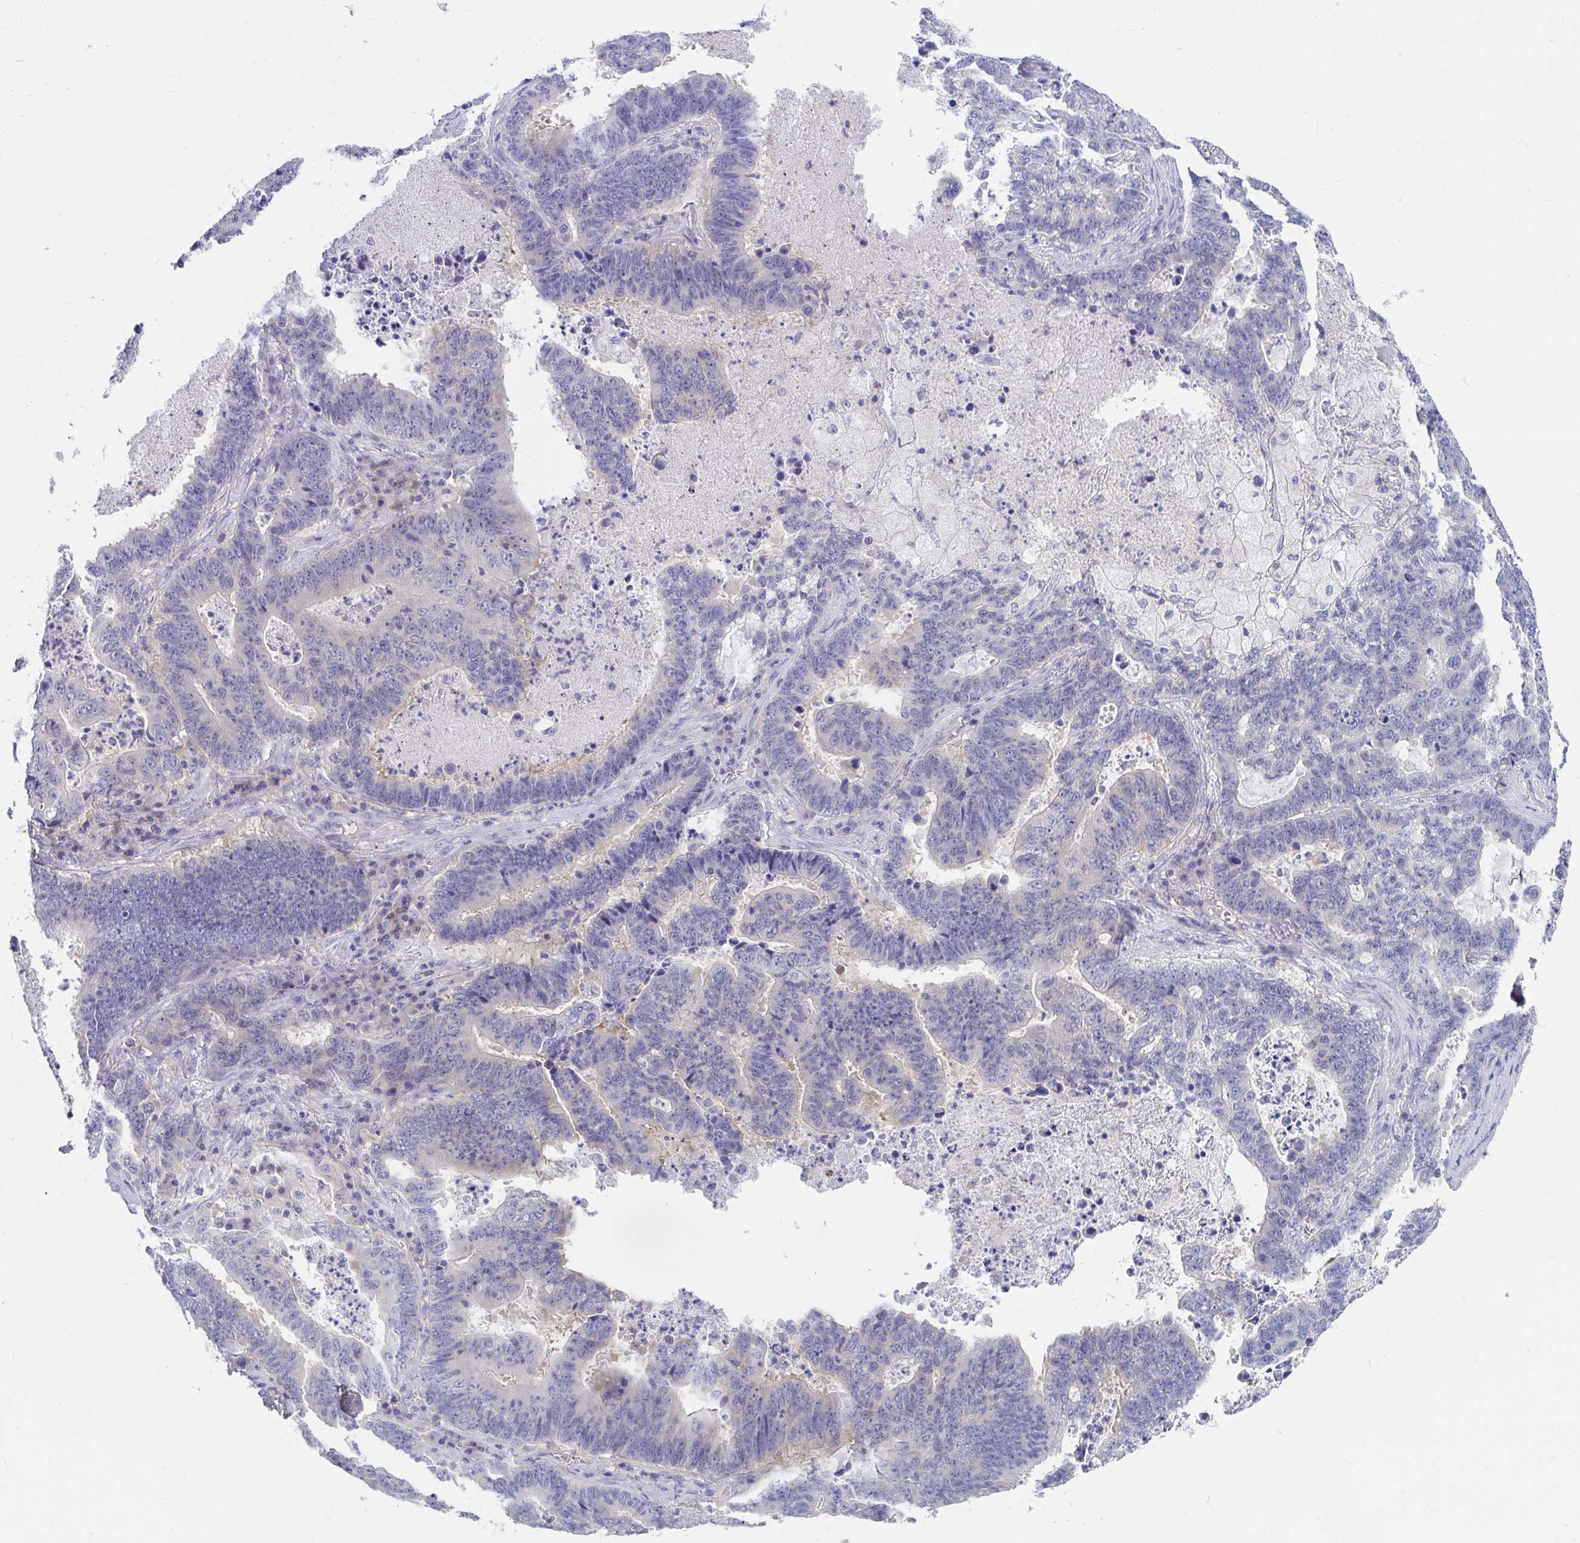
{"staining": {"intensity": "negative", "quantity": "none", "location": "none"}, "tissue": "lung cancer", "cell_type": "Tumor cells", "image_type": "cancer", "snomed": [{"axis": "morphology", "description": "Aneuploidy"}, {"axis": "morphology", "description": "Adenocarcinoma, NOS"}, {"axis": "morphology", "description": "Adenocarcinoma primary or metastatic"}, {"axis": "topography", "description": "Lung"}], "caption": "DAB (3,3'-diaminobenzidine) immunohistochemical staining of human lung adenocarcinoma primary or metastatic shows no significant staining in tumor cells. Brightfield microscopy of immunohistochemistry (IHC) stained with DAB (brown) and hematoxylin (blue), captured at high magnification.", "gene": "C19orf81", "patient": {"sex": "female", "age": 75}}